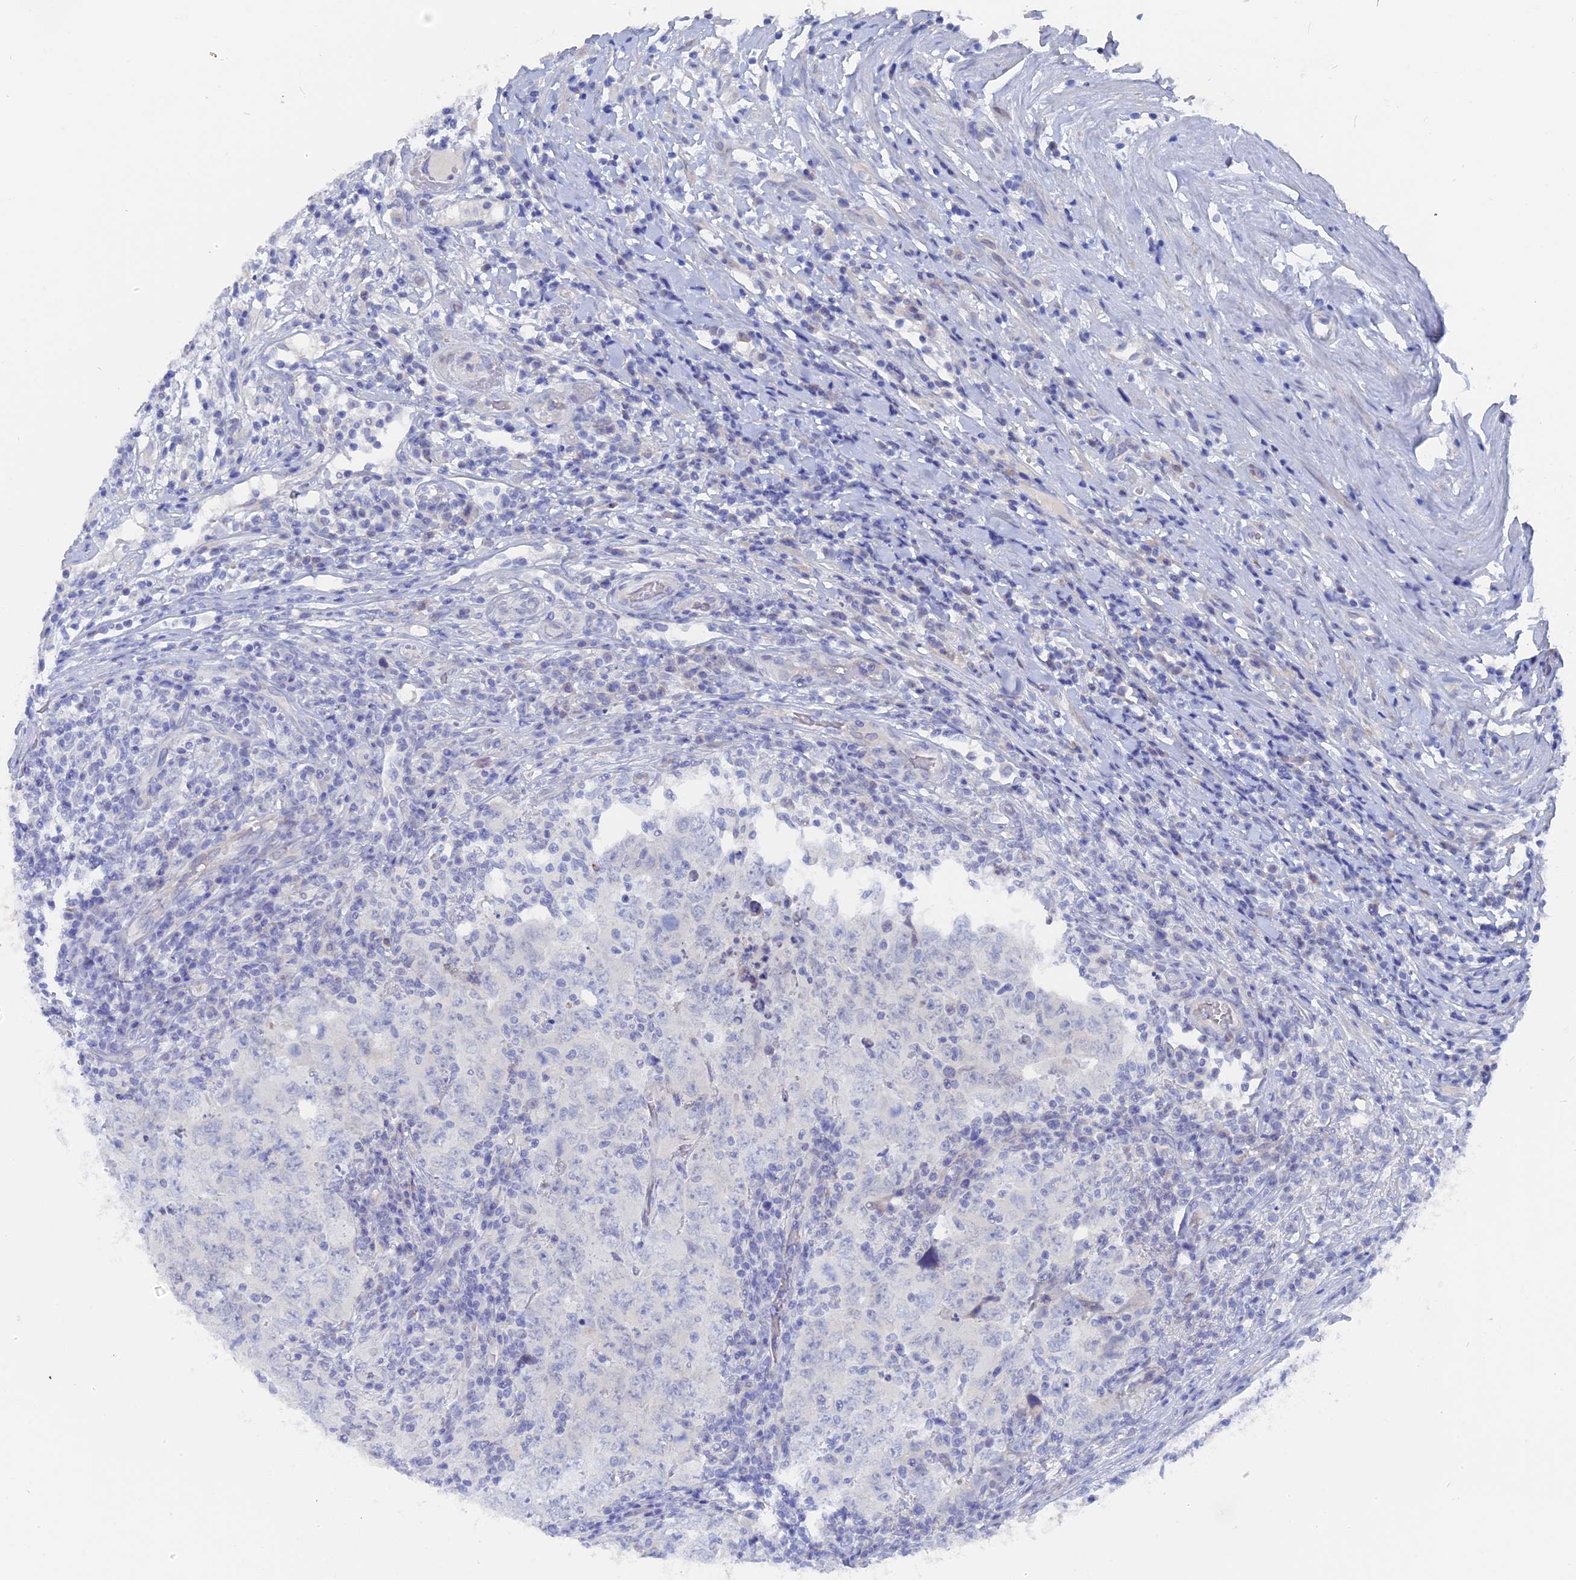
{"staining": {"intensity": "negative", "quantity": "none", "location": "none"}, "tissue": "testis cancer", "cell_type": "Tumor cells", "image_type": "cancer", "snomed": [{"axis": "morphology", "description": "Carcinoma, Embryonal, NOS"}, {"axis": "topography", "description": "Testis"}], "caption": "IHC of human embryonal carcinoma (testis) displays no staining in tumor cells.", "gene": "DACT3", "patient": {"sex": "male", "age": 26}}